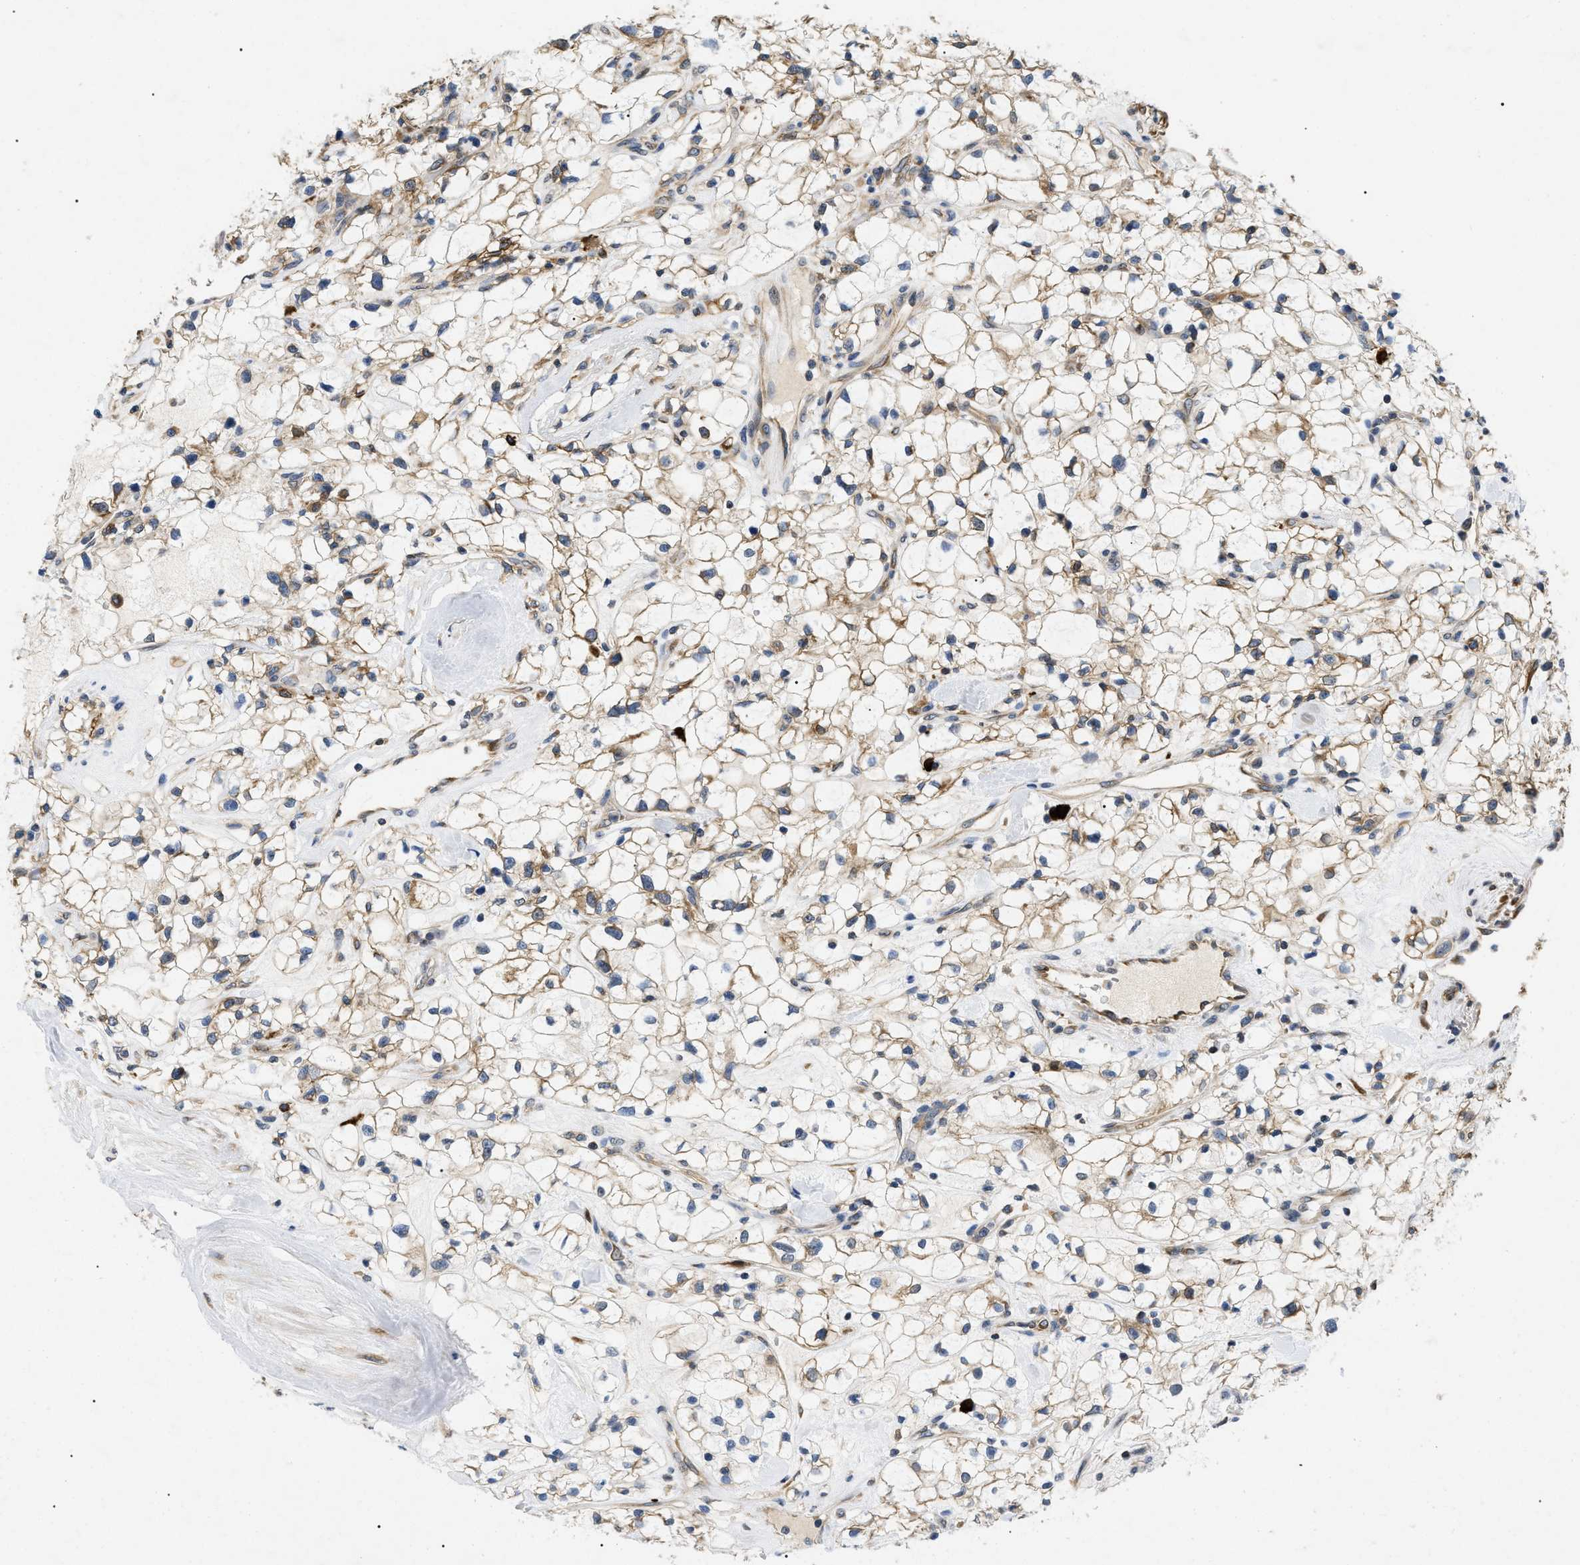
{"staining": {"intensity": "weak", "quantity": ">75%", "location": "cytoplasmic/membranous"}, "tissue": "renal cancer", "cell_type": "Tumor cells", "image_type": "cancer", "snomed": [{"axis": "morphology", "description": "Adenocarcinoma, NOS"}, {"axis": "topography", "description": "Kidney"}], "caption": "Protein staining of adenocarcinoma (renal) tissue displays weak cytoplasmic/membranous staining in approximately >75% of tumor cells.", "gene": "DERL1", "patient": {"sex": "female", "age": 60}}